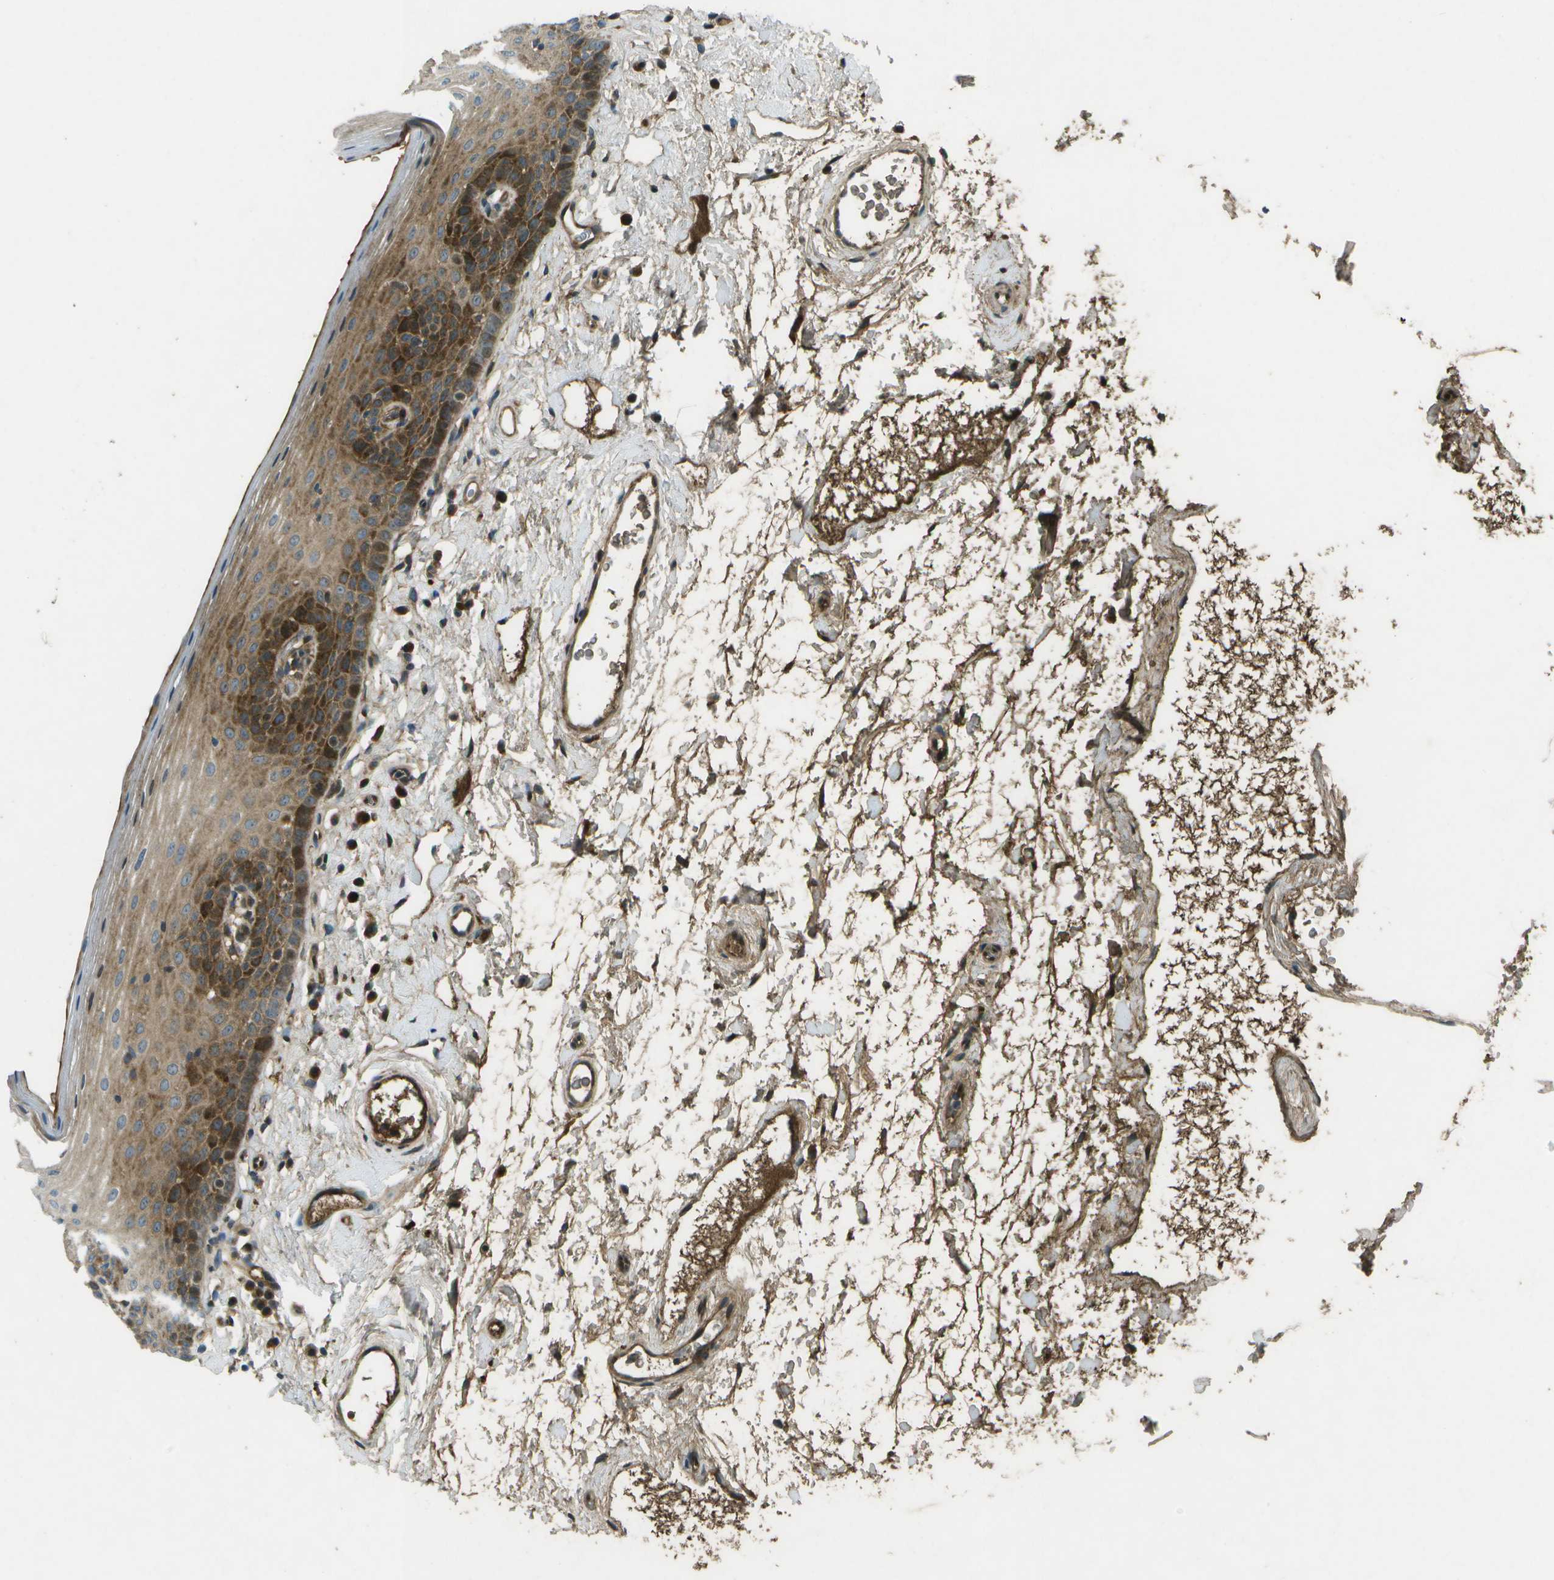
{"staining": {"intensity": "moderate", "quantity": ">75%", "location": "cytoplasmic/membranous"}, "tissue": "oral mucosa", "cell_type": "Squamous epithelial cells", "image_type": "normal", "snomed": [{"axis": "morphology", "description": "Normal tissue, NOS"}, {"axis": "topography", "description": "Oral tissue"}], "caption": "Protein expression analysis of normal oral mucosa displays moderate cytoplasmic/membranous positivity in about >75% of squamous epithelial cells.", "gene": "PXYLP1", "patient": {"sex": "male", "age": 66}}